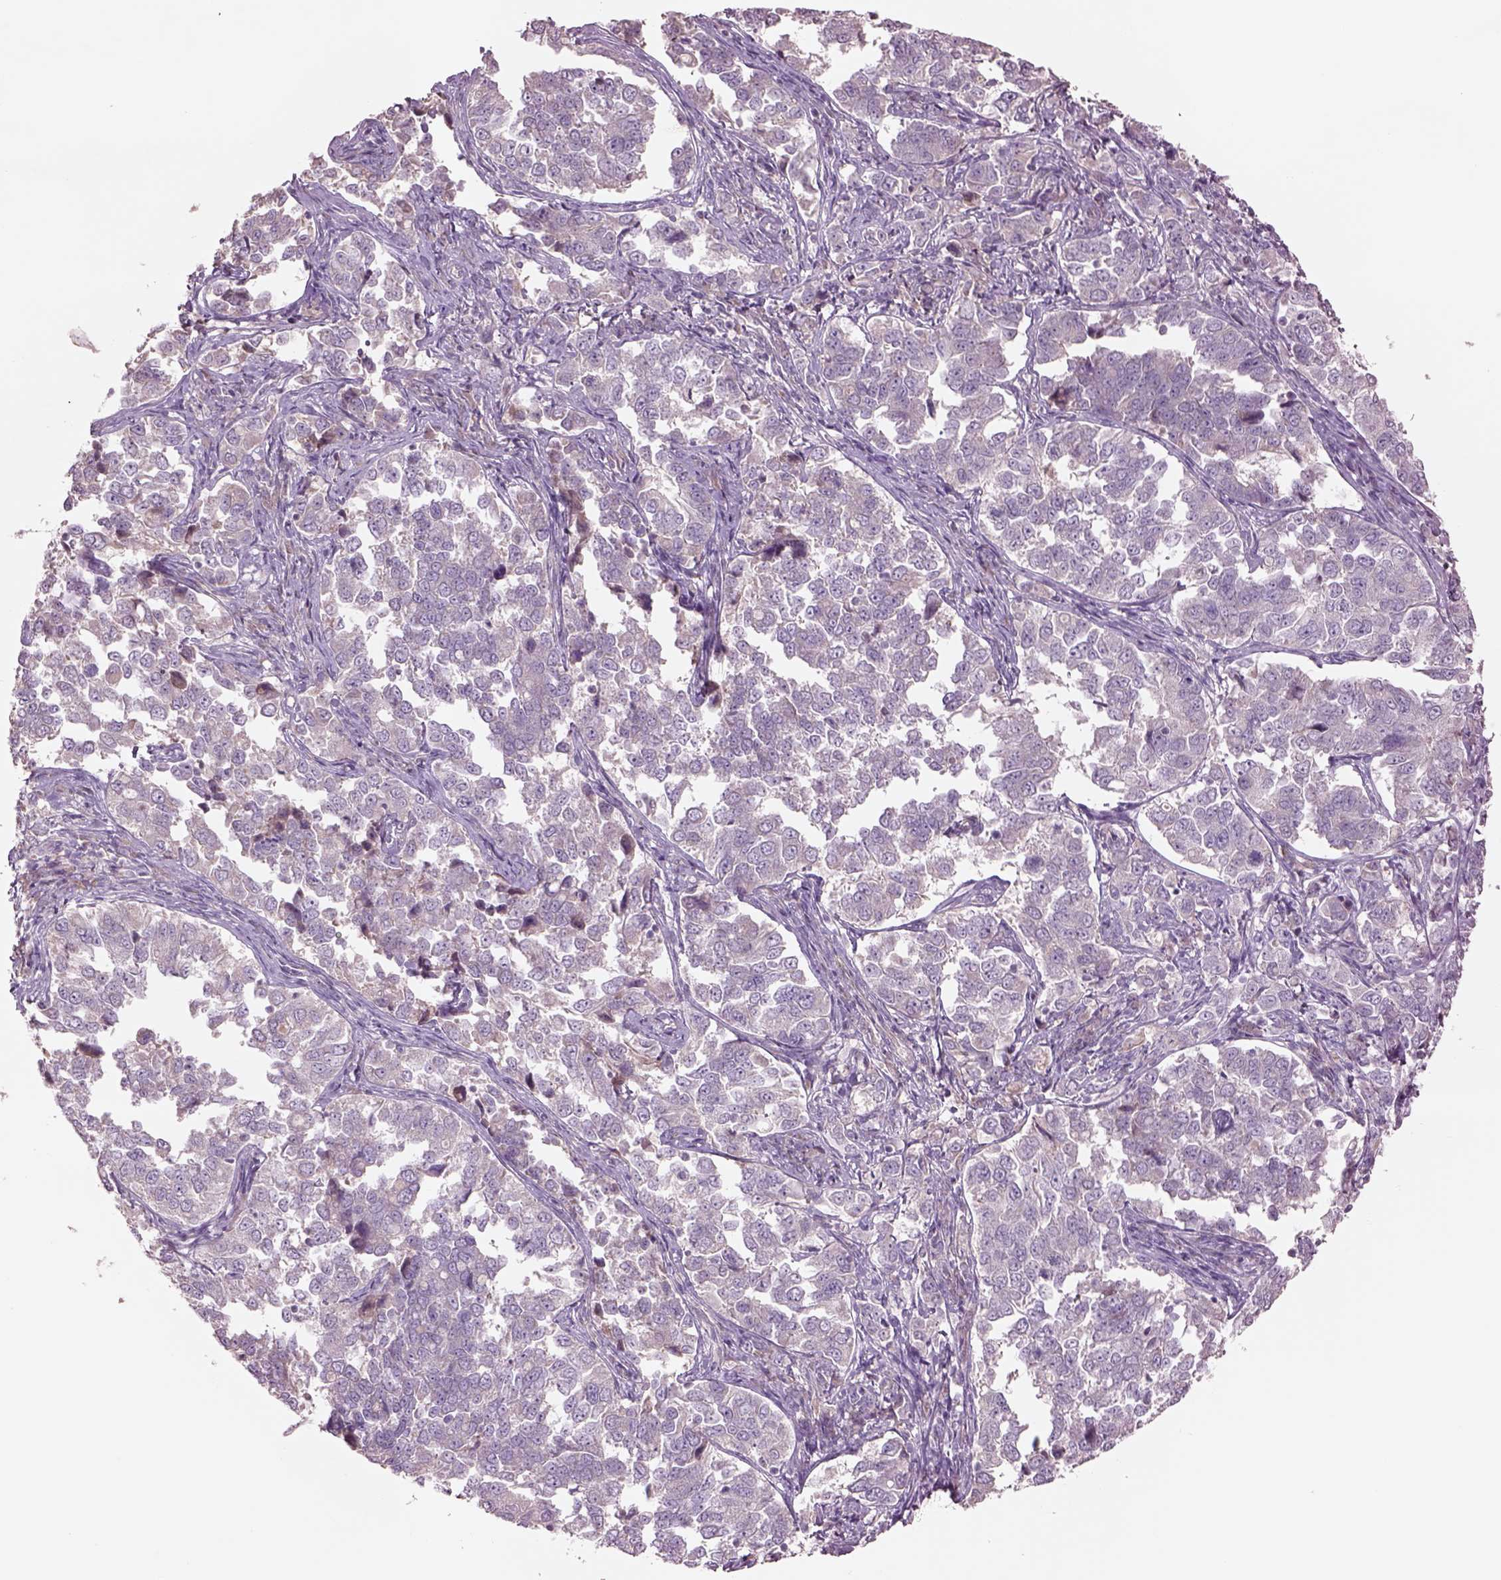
{"staining": {"intensity": "negative", "quantity": "none", "location": "none"}, "tissue": "endometrial cancer", "cell_type": "Tumor cells", "image_type": "cancer", "snomed": [{"axis": "morphology", "description": "Adenocarcinoma, NOS"}, {"axis": "topography", "description": "Endometrium"}], "caption": "Micrograph shows no protein staining in tumor cells of endometrial cancer tissue. Nuclei are stained in blue.", "gene": "DUOXA2", "patient": {"sex": "female", "age": 43}}